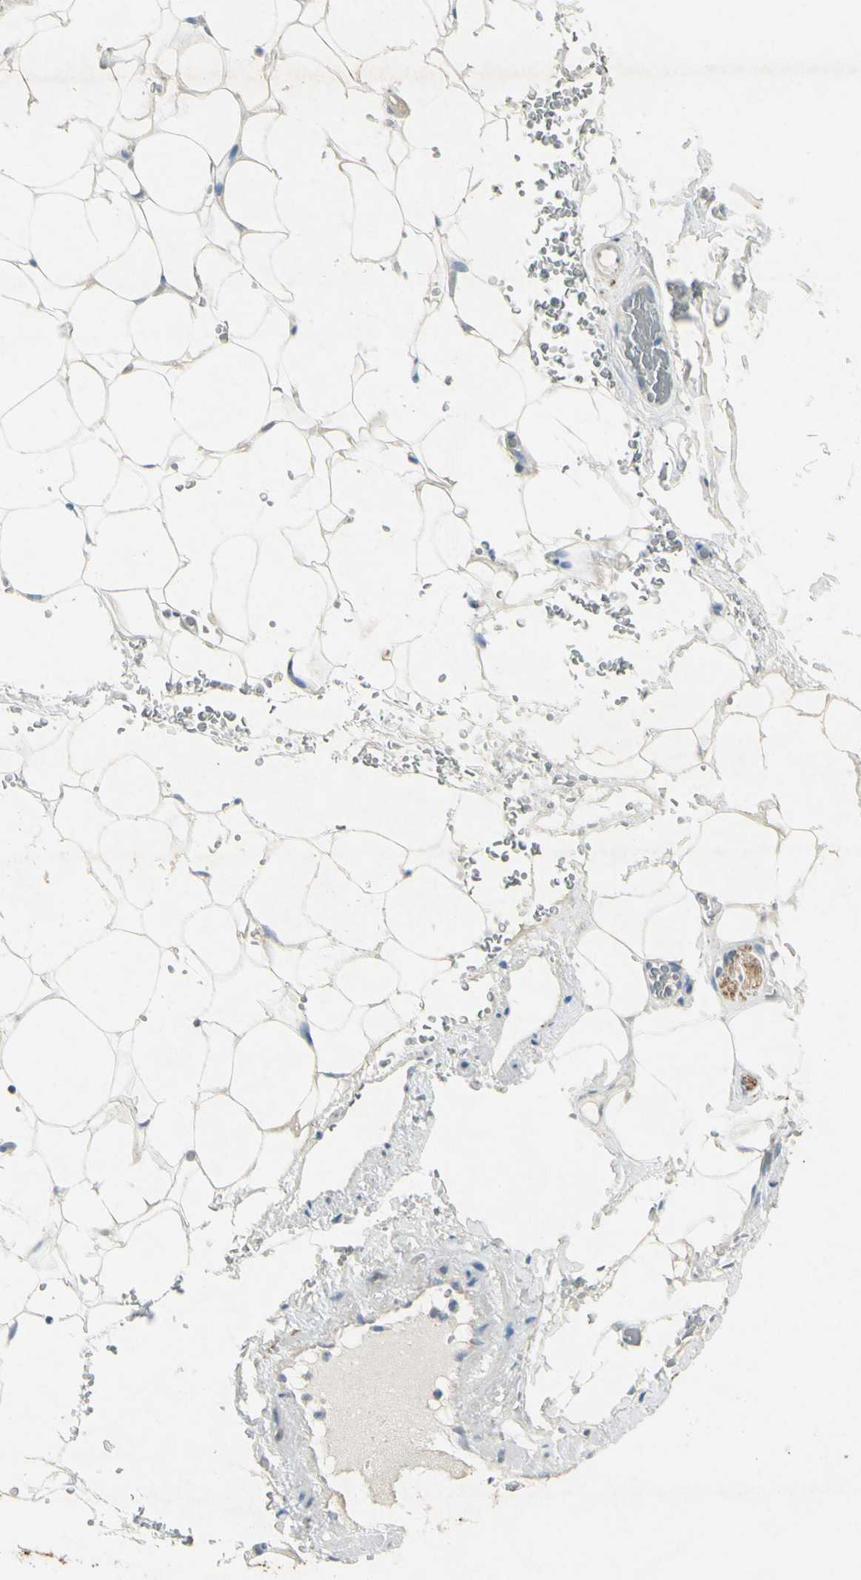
{"staining": {"intensity": "negative", "quantity": "none", "location": "none"}, "tissue": "adipose tissue", "cell_type": "Adipocytes", "image_type": "normal", "snomed": [{"axis": "morphology", "description": "Normal tissue, NOS"}, {"axis": "topography", "description": "Peripheral nerve tissue"}], "caption": "DAB (3,3'-diaminobenzidine) immunohistochemical staining of normal human adipose tissue demonstrates no significant staining in adipocytes.", "gene": "SNAP91", "patient": {"sex": "male", "age": 70}}